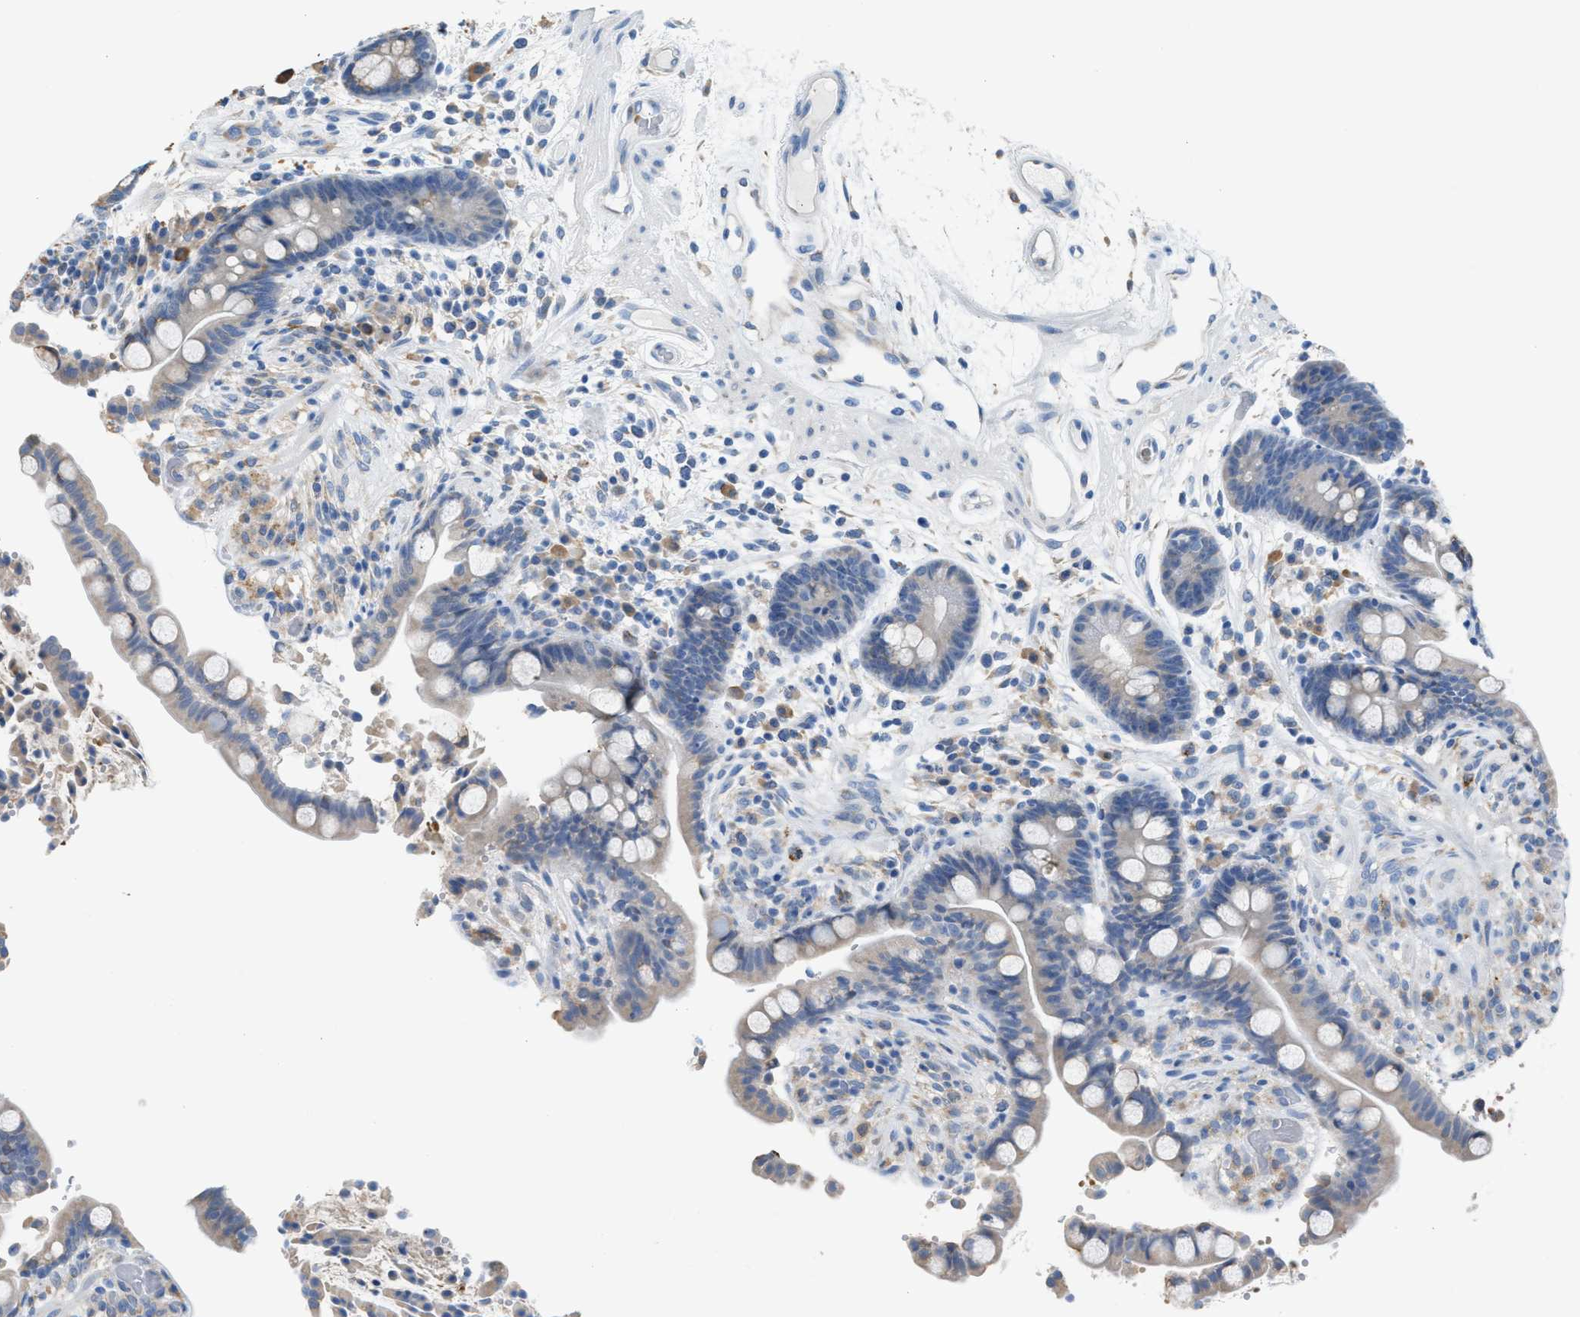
{"staining": {"intensity": "negative", "quantity": "none", "location": "none"}, "tissue": "colon", "cell_type": "Endothelial cells", "image_type": "normal", "snomed": [{"axis": "morphology", "description": "Normal tissue, NOS"}, {"axis": "topography", "description": "Colon"}], "caption": "The image exhibits no staining of endothelial cells in unremarkable colon.", "gene": "CA3", "patient": {"sex": "male", "age": 73}}